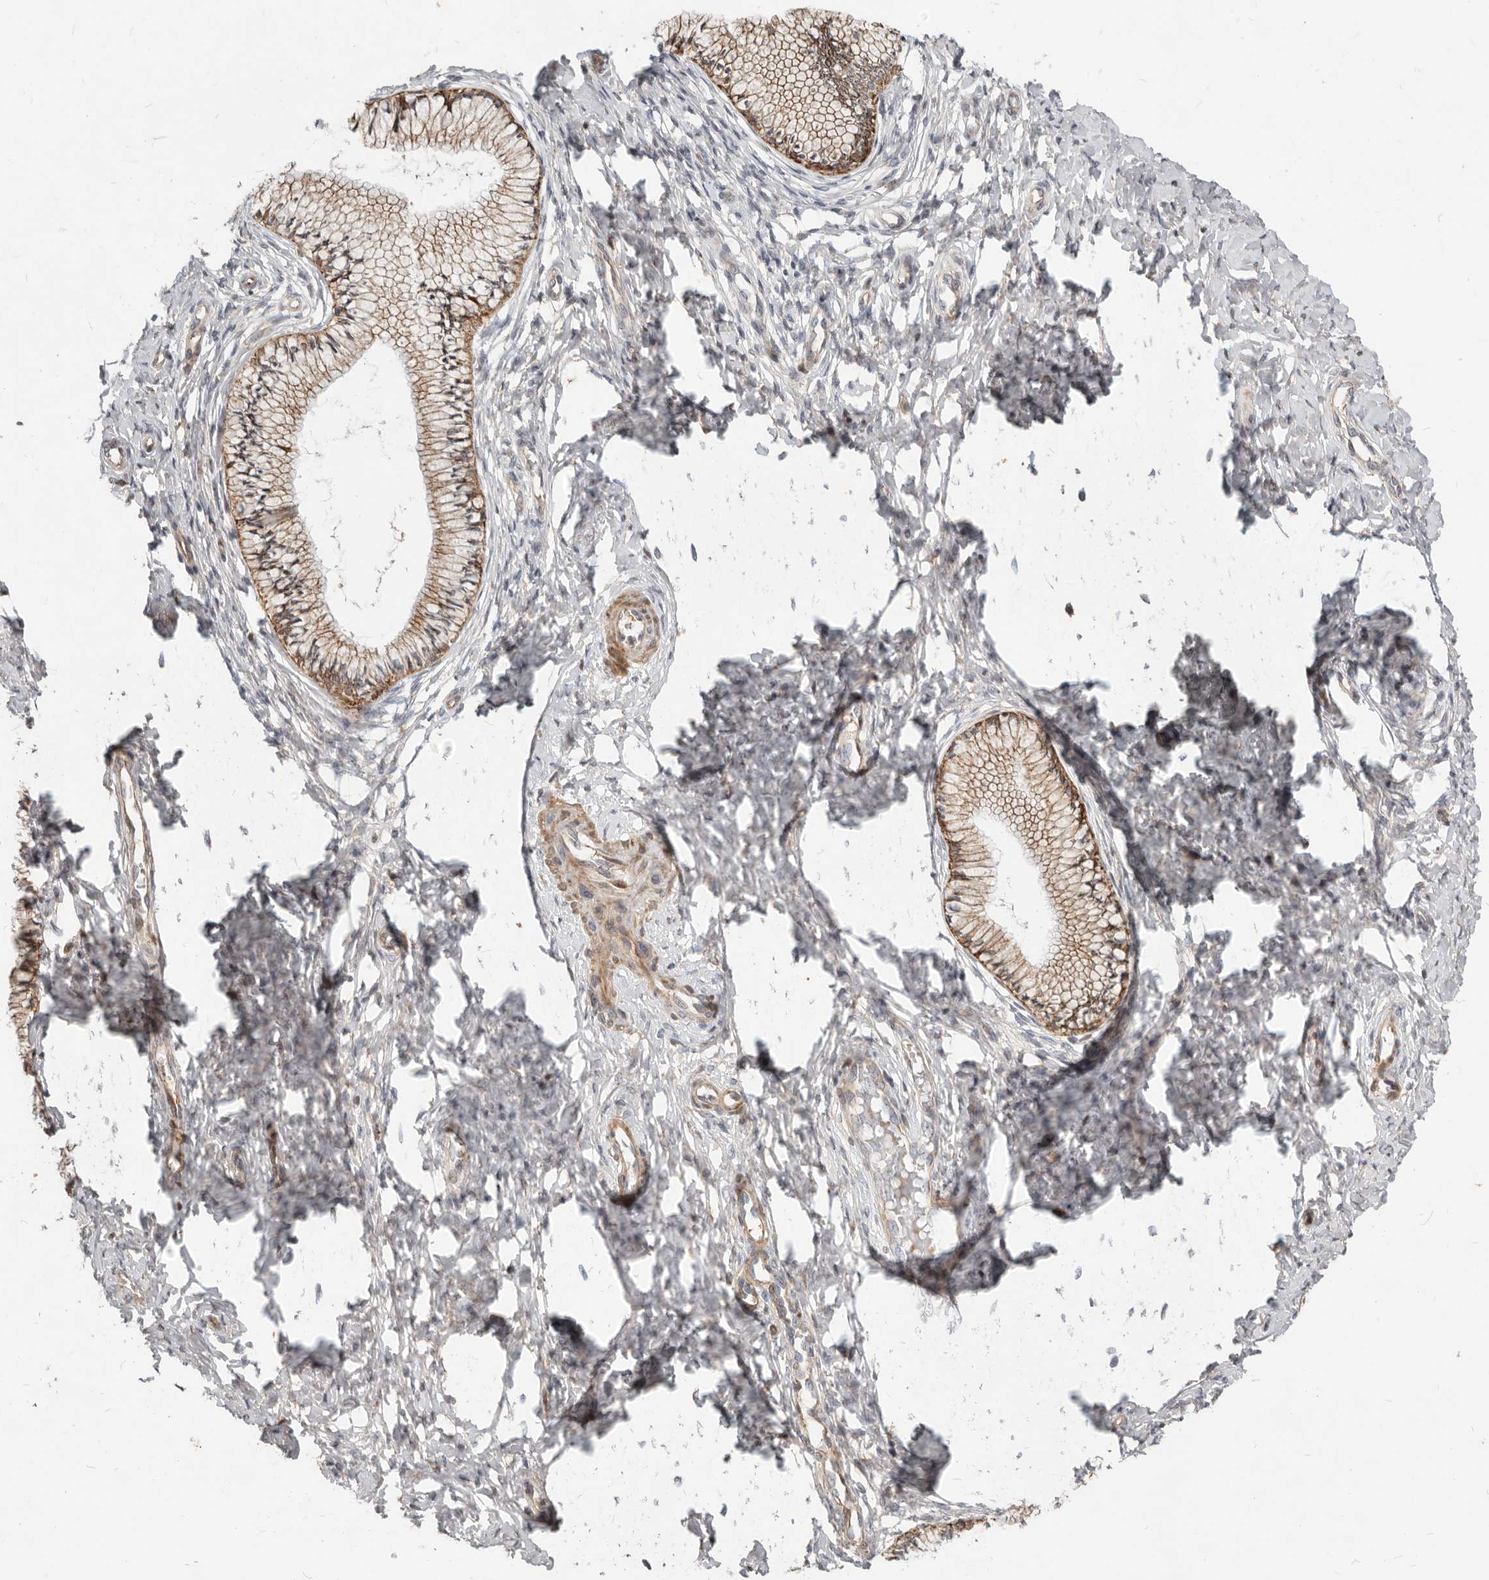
{"staining": {"intensity": "moderate", "quantity": ">75%", "location": "cytoplasmic/membranous"}, "tissue": "cervix", "cell_type": "Glandular cells", "image_type": "normal", "snomed": [{"axis": "morphology", "description": "Normal tissue, NOS"}, {"axis": "topography", "description": "Cervix"}], "caption": "Immunohistochemical staining of benign human cervix reveals moderate cytoplasmic/membranous protein staining in approximately >75% of glandular cells. The protein of interest is stained brown, and the nuclei are stained in blue (DAB (3,3'-diaminobenzidine) IHC with brightfield microscopy, high magnification).", "gene": "NPY4R2", "patient": {"sex": "female", "age": 36}}